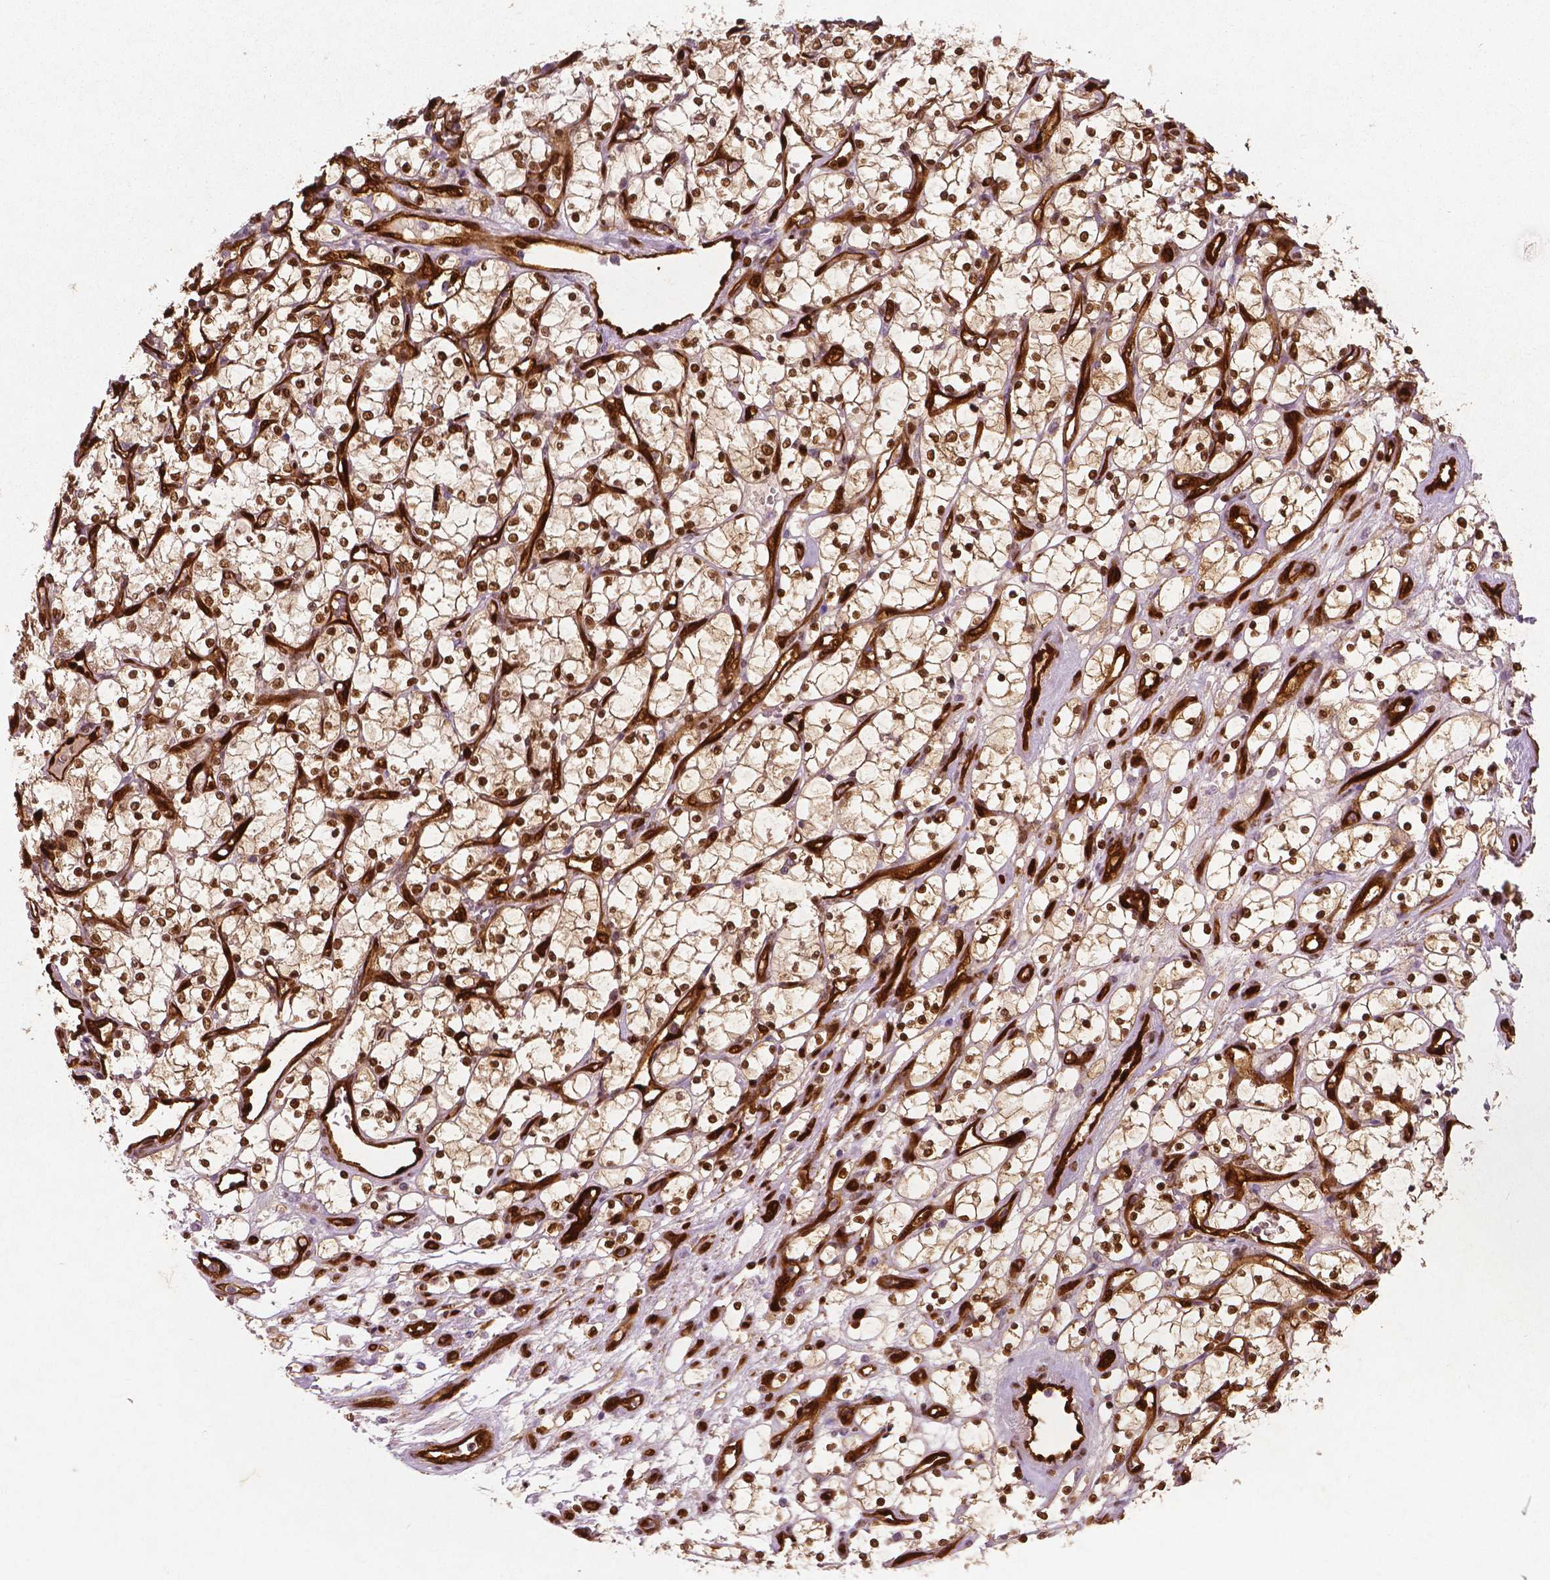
{"staining": {"intensity": "strong", "quantity": ">75%", "location": "cytoplasmic/membranous,nuclear"}, "tissue": "renal cancer", "cell_type": "Tumor cells", "image_type": "cancer", "snomed": [{"axis": "morphology", "description": "Adenocarcinoma, NOS"}, {"axis": "topography", "description": "Kidney"}], "caption": "IHC histopathology image of neoplastic tissue: adenocarcinoma (renal) stained using immunohistochemistry exhibits high levels of strong protein expression localized specifically in the cytoplasmic/membranous and nuclear of tumor cells, appearing as a cytoplasmic/membranous and nuclear brown color.", "gene": "WWTR1", "patient": {"sex": "female", "age": 69}}